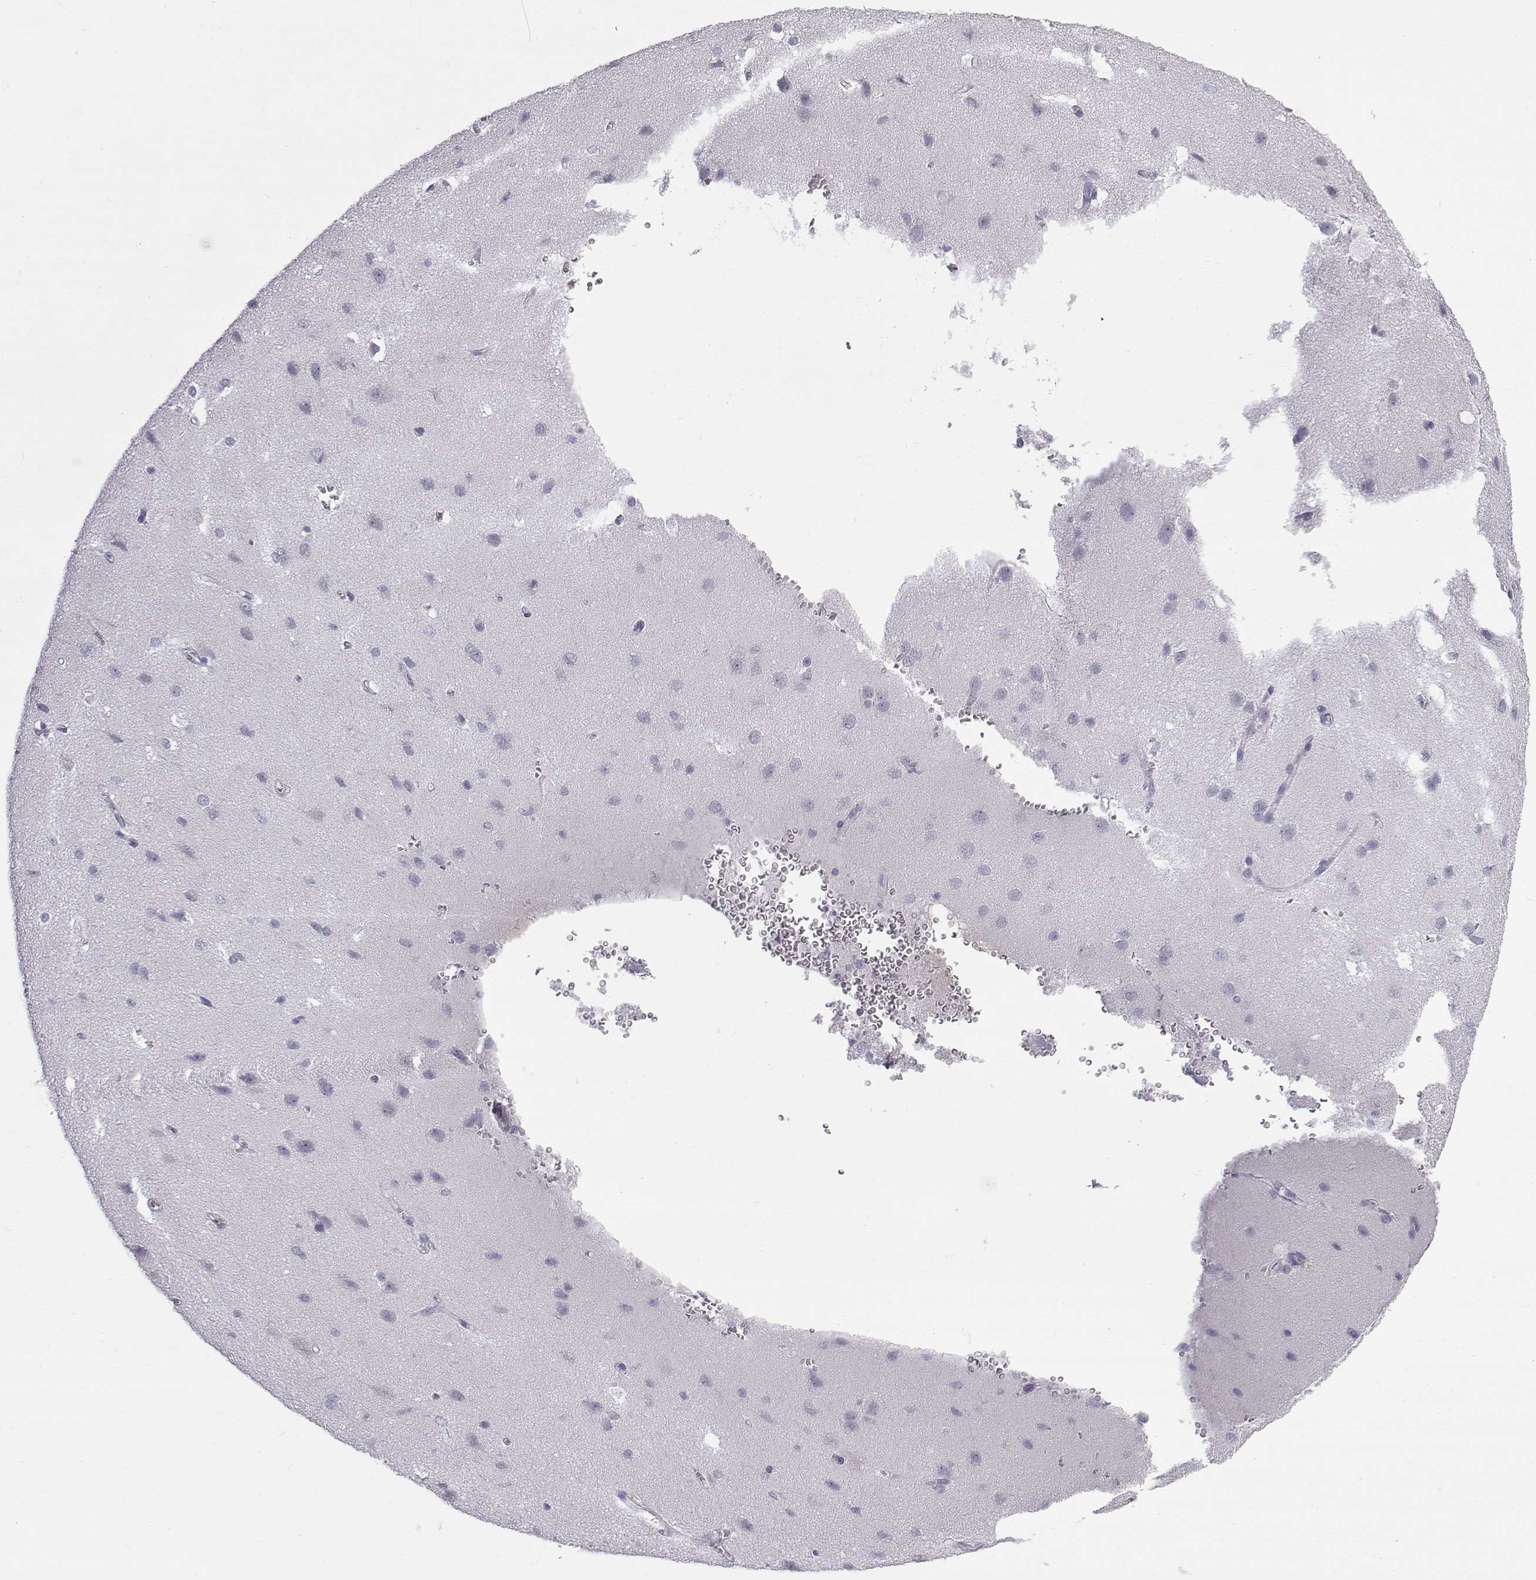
{"staining": {"intensity": "negative", "quantity": "none", "location": "none"}, "tissue": "cerebral cortex", "cell_type": "Endothelial cells", "image_type": "normal", "snomed": [{"axis": "morphology", "description": "Normal tissue, NOS"}, {"axis": "topography", "description": "Cerebral cortex"}], "caption": "High magnification brightfield microscopy of normal cerebral cortex stained with DAB (brown) and counterstained with hematoxylin (blue): endothelial cells show no significant expression. (DAB (3,3'-diaminobenzidine) immunohistochemistry (IHC) visualized using brightfield microscopy, high magnification).", "gene": "C6orf58", "patient": {"sex": "male", "age": 37}}